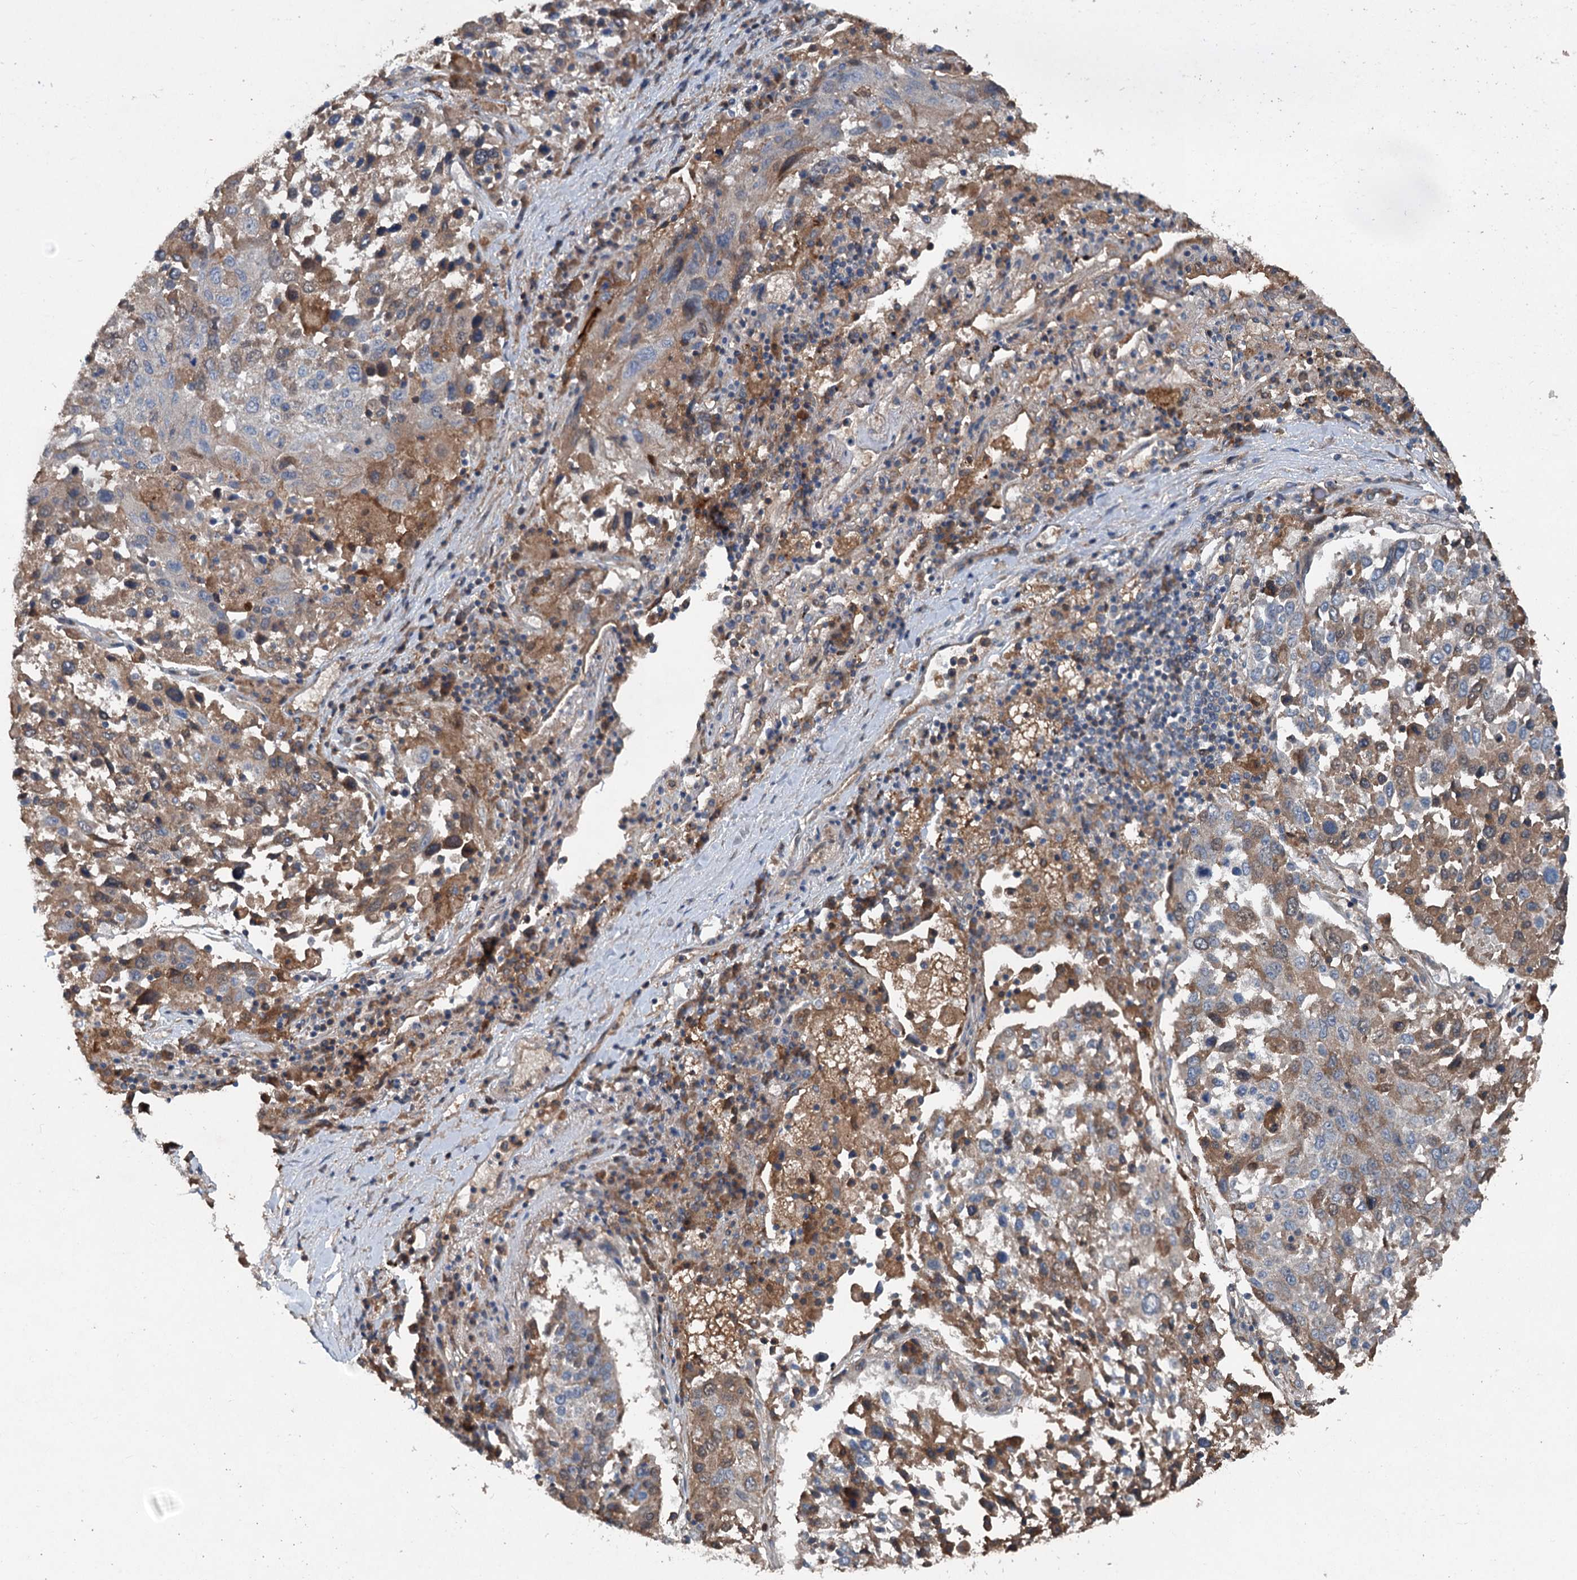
{"staining": {"intensity": "weak", "quantity": "25%-75%", "location": "cytoplasmic/membranous"}, "tissue": "lung cancer", "cell_type": "Tumor cells", "image_type": "cancer", "snomed": [{"axis": "morphology", "description": "Squamous cell carcinoma, NOS"}, {"axis": "topography", "description": "Lung"}], "caption": "Immunohistochemistry (IHC) image of neoplastic tissue: human squamous cell carcinoma (lung) stained using IHC exhibits low levels of weak protein expression localized specifically in the cytoplasmic/membranous of tumor cells, appearing as a cytoplasmic/membranous brown color.", "gene": "TAPBPL", "patient": {"sex": "male", "age": 65}}